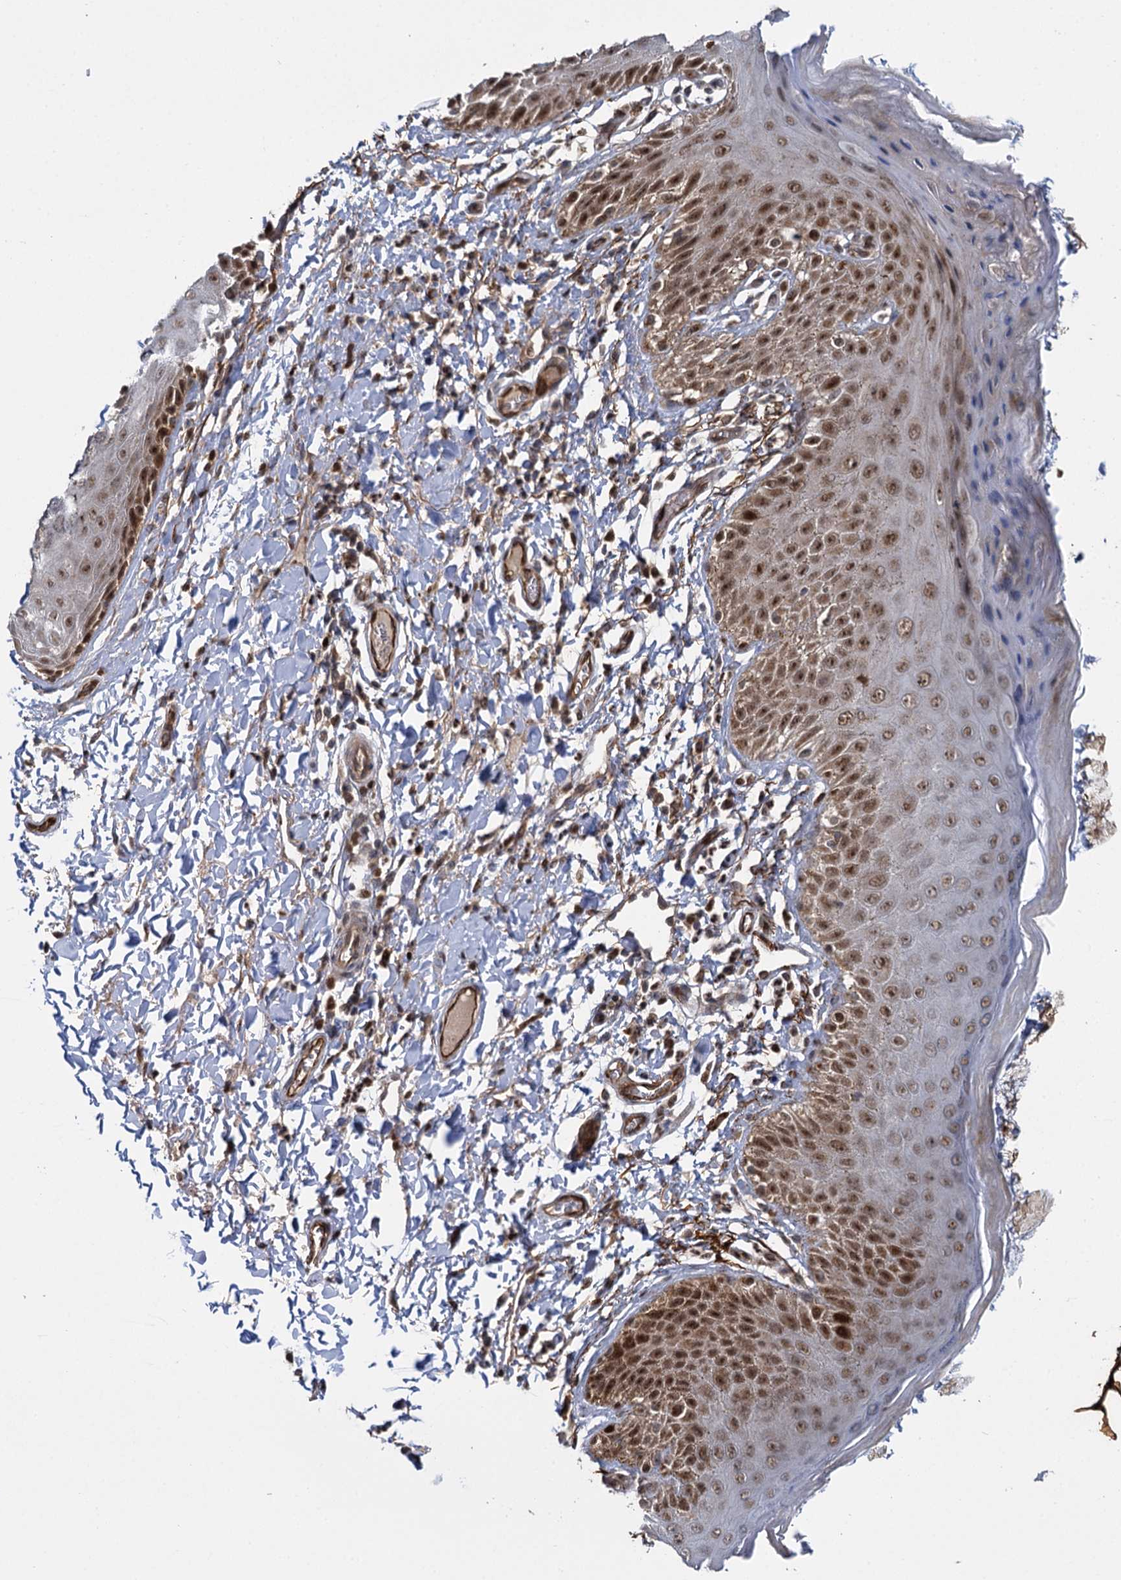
{"staining": {"intensity": "moderate", "quantity": ">75%", "location": "cytoplasmic/membranous,nuclear"}, "tissue": "skin", "cell_type": "Epidermal cells", "image_type": "normal", "snomed": [{"axis": "morphology", "description": "Normal tissue, NOS"}, {"axis": "topography", "description": "Anal"}], "caption": "Immunohistochemistry (DAB) staining of unremarkable human skin reveals moderate cytoplasmic/membranous,nuclear protein expression in approximately >75% of epidermal cells. Nuclei are stained in blue.", "gene": "GAL3ST4", "patient": {"sex": "male", "age": 44}}